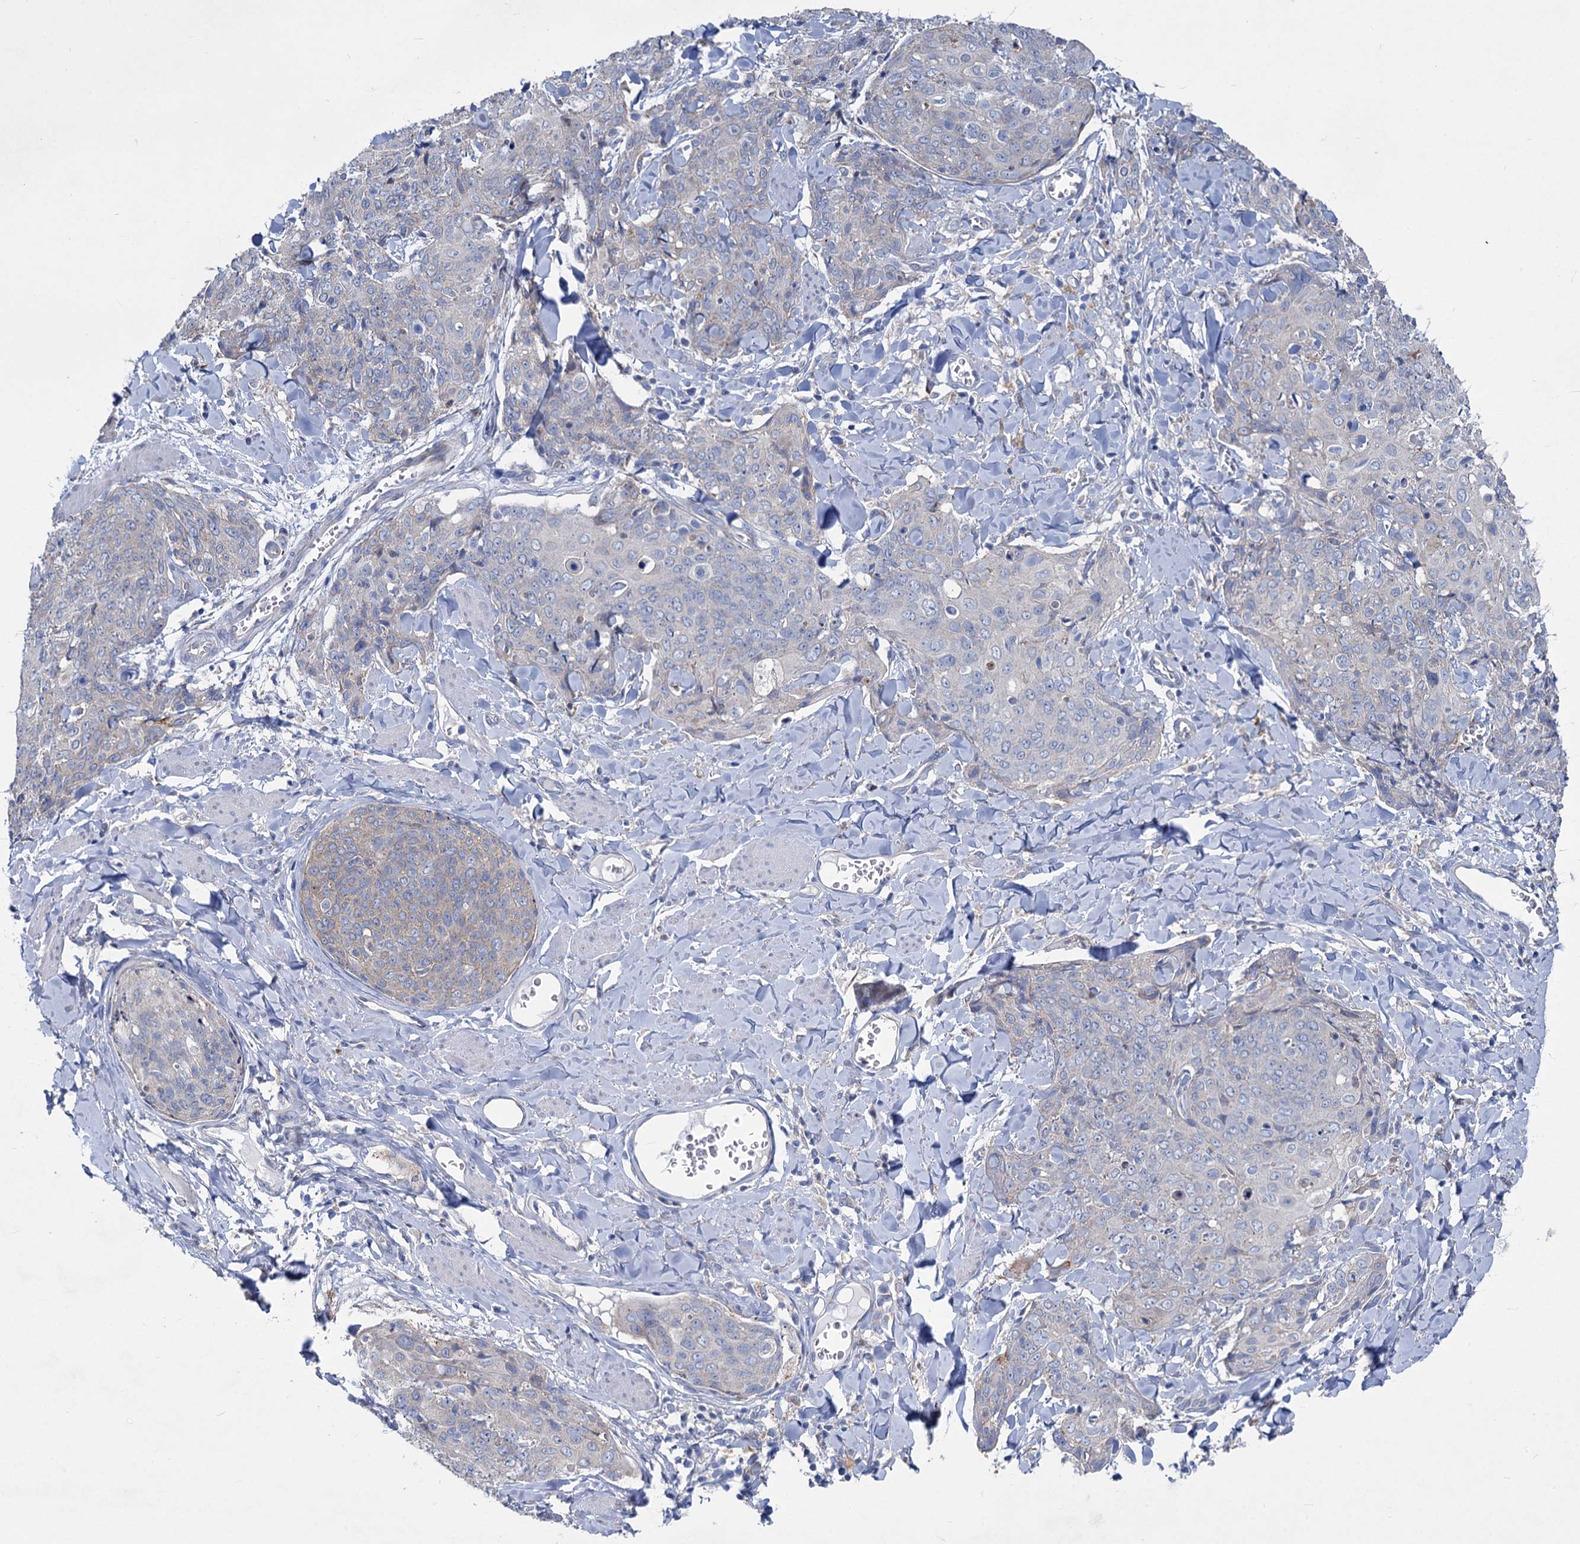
{"staining": {"intensity": "negative", "quantity": "none", "location": "none"}, "tissue": "skin cancer", "cell_type": "Tumor cells", "image_type": "cancer", "snomed": [{"axis": "morphology", "description": "Squamous cell carcinoma, NOS"}, {"axis": "topography", "description": "Skin"}, {"axis": "topography", "description": "Vulva"}], "caption": "Immunohistochemistry (IHC) micrograph of neoplastic tissue: human squamous cell carcinoma (skin) stained with DAB (3,3'-diaminobenzidine) exhibits no significant protein positivity in tumor cells.", "gene": "PRSS35", "patient": {"sex": "female", "age": 85}}